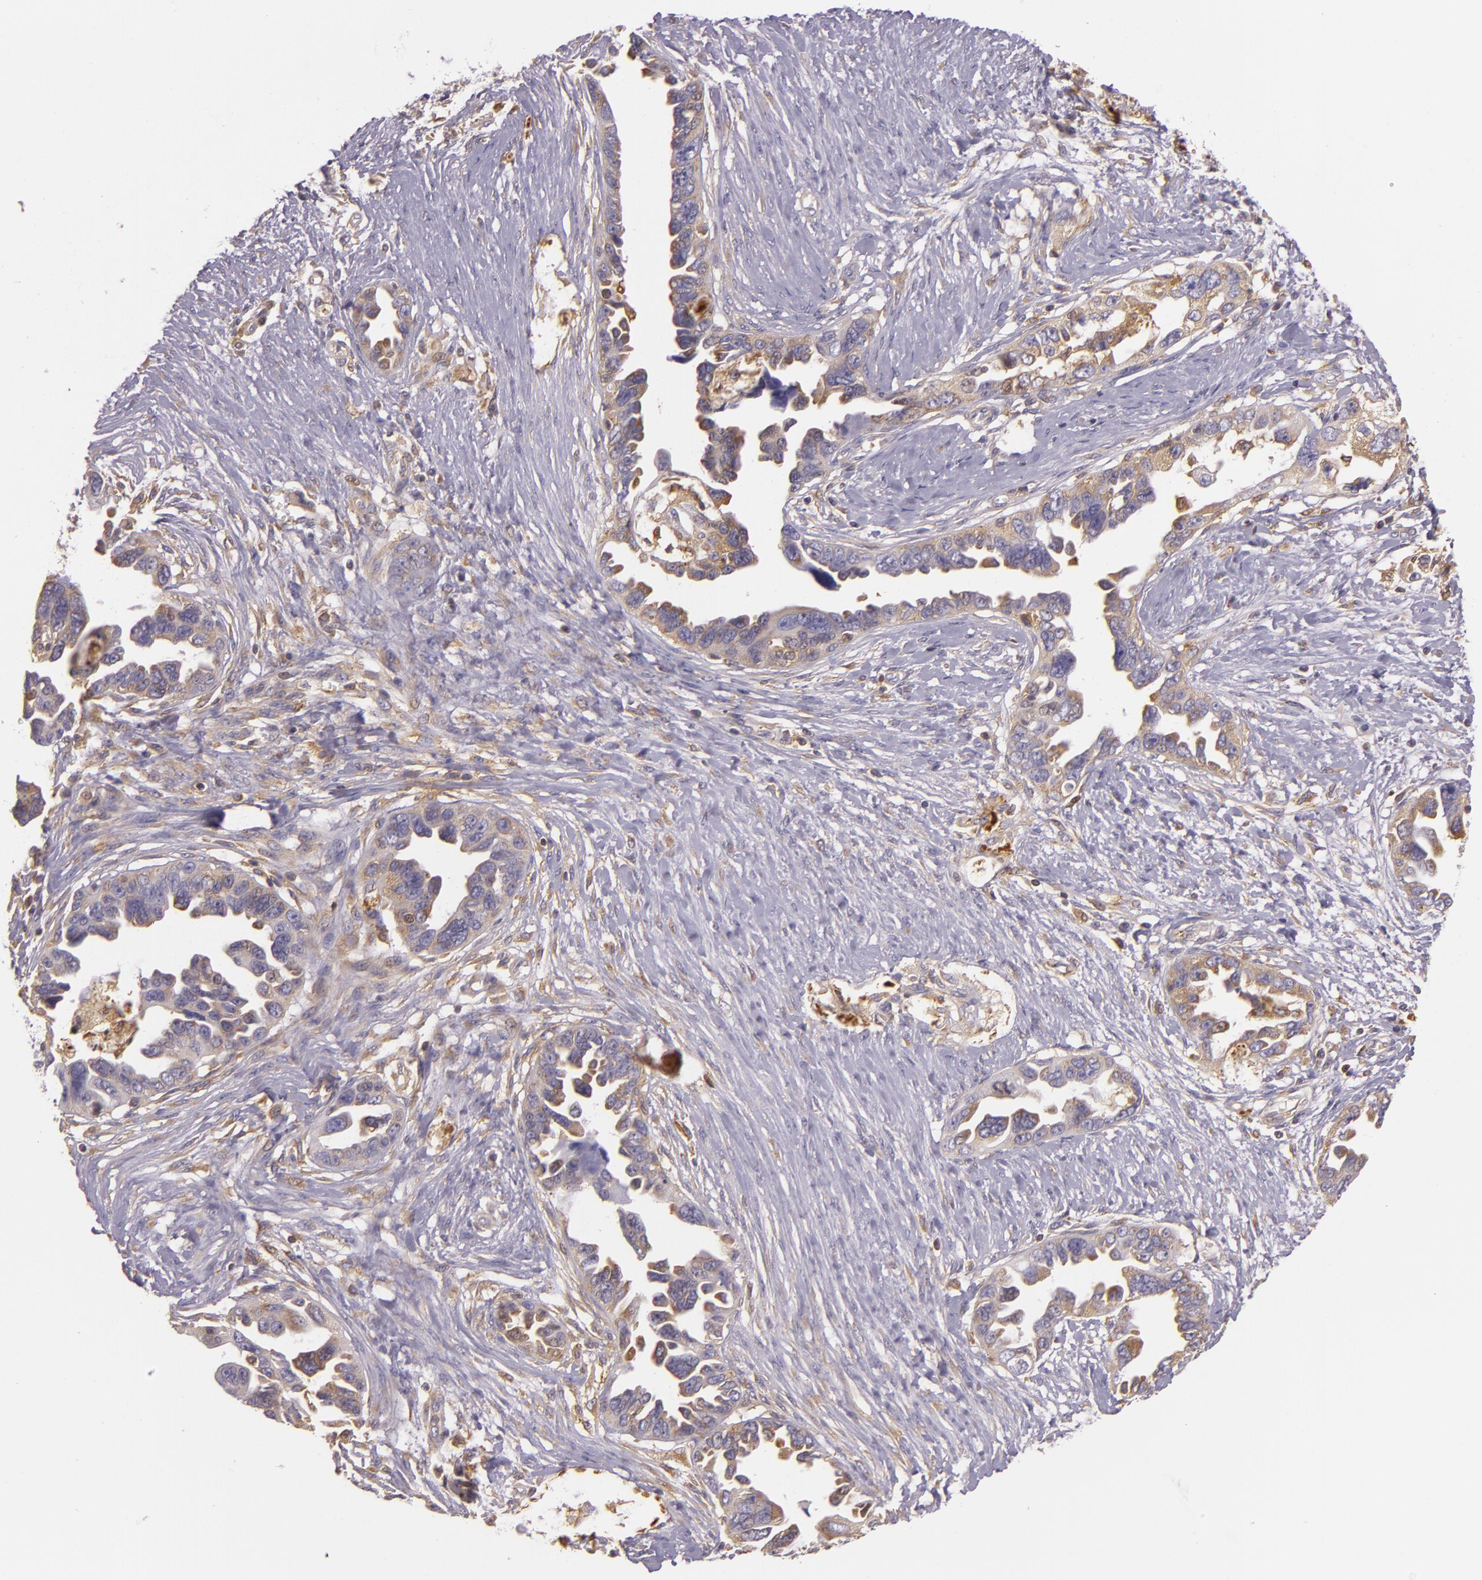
{"staining": {"intensity": "moderate", "quantity": ">75%", "location": "cytoplasmic/membranous"}, "tissue": "ovarian cancer", "cell_type": "Tumor cells", "image_type": "cancer", "snomed": [{"axis": "morphology", "description": "Cystadenocarcinoma, serous, NOS"}, {"axis": "topography", "description": "Ovary"}], "caption": "Human serous cystadenocarcinoma (ovarian) stained with a protein marker reveals moderate staining in tumor cells.", "gene": "TLN1", "patient": {"sex": "female", "age": 63}}